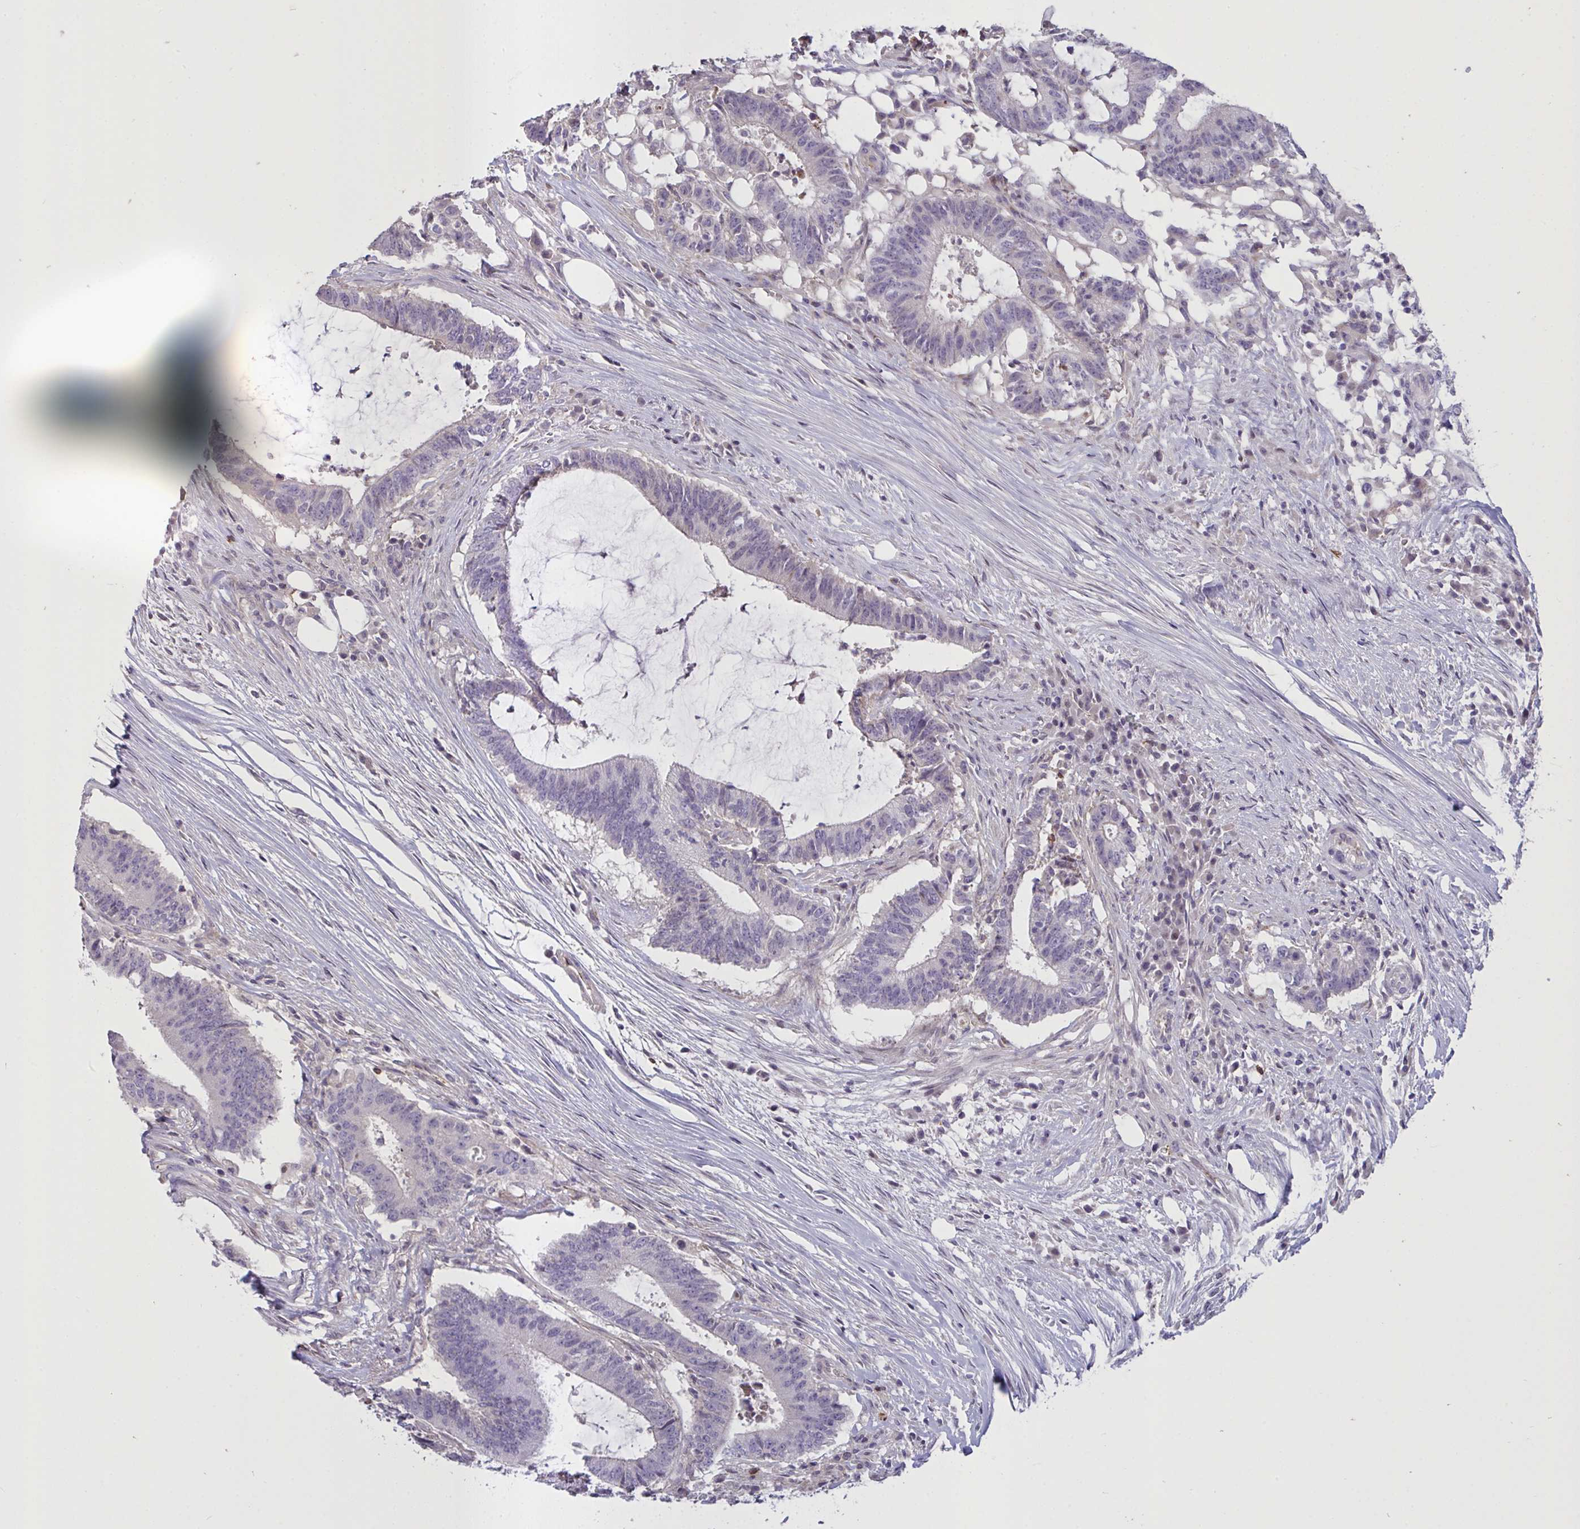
{"staining": {"intensity": "negative", "quantity": "none", "location": "none"}, "tissue": "colorectal cancer", "cell_type": "Tumor cells", "image_type": "cancer", "snomed": [{"axis": "morphology", "description": "Adenocarcinoma, NOS"}, {"axis": "topography", "description": "Colon"}], "caption": "Image shows no protein positivity in tumor cells of colorectal cancer tissue.", "gene": "SEMA6B", "patient": {"sex": "female", "age": 43}}